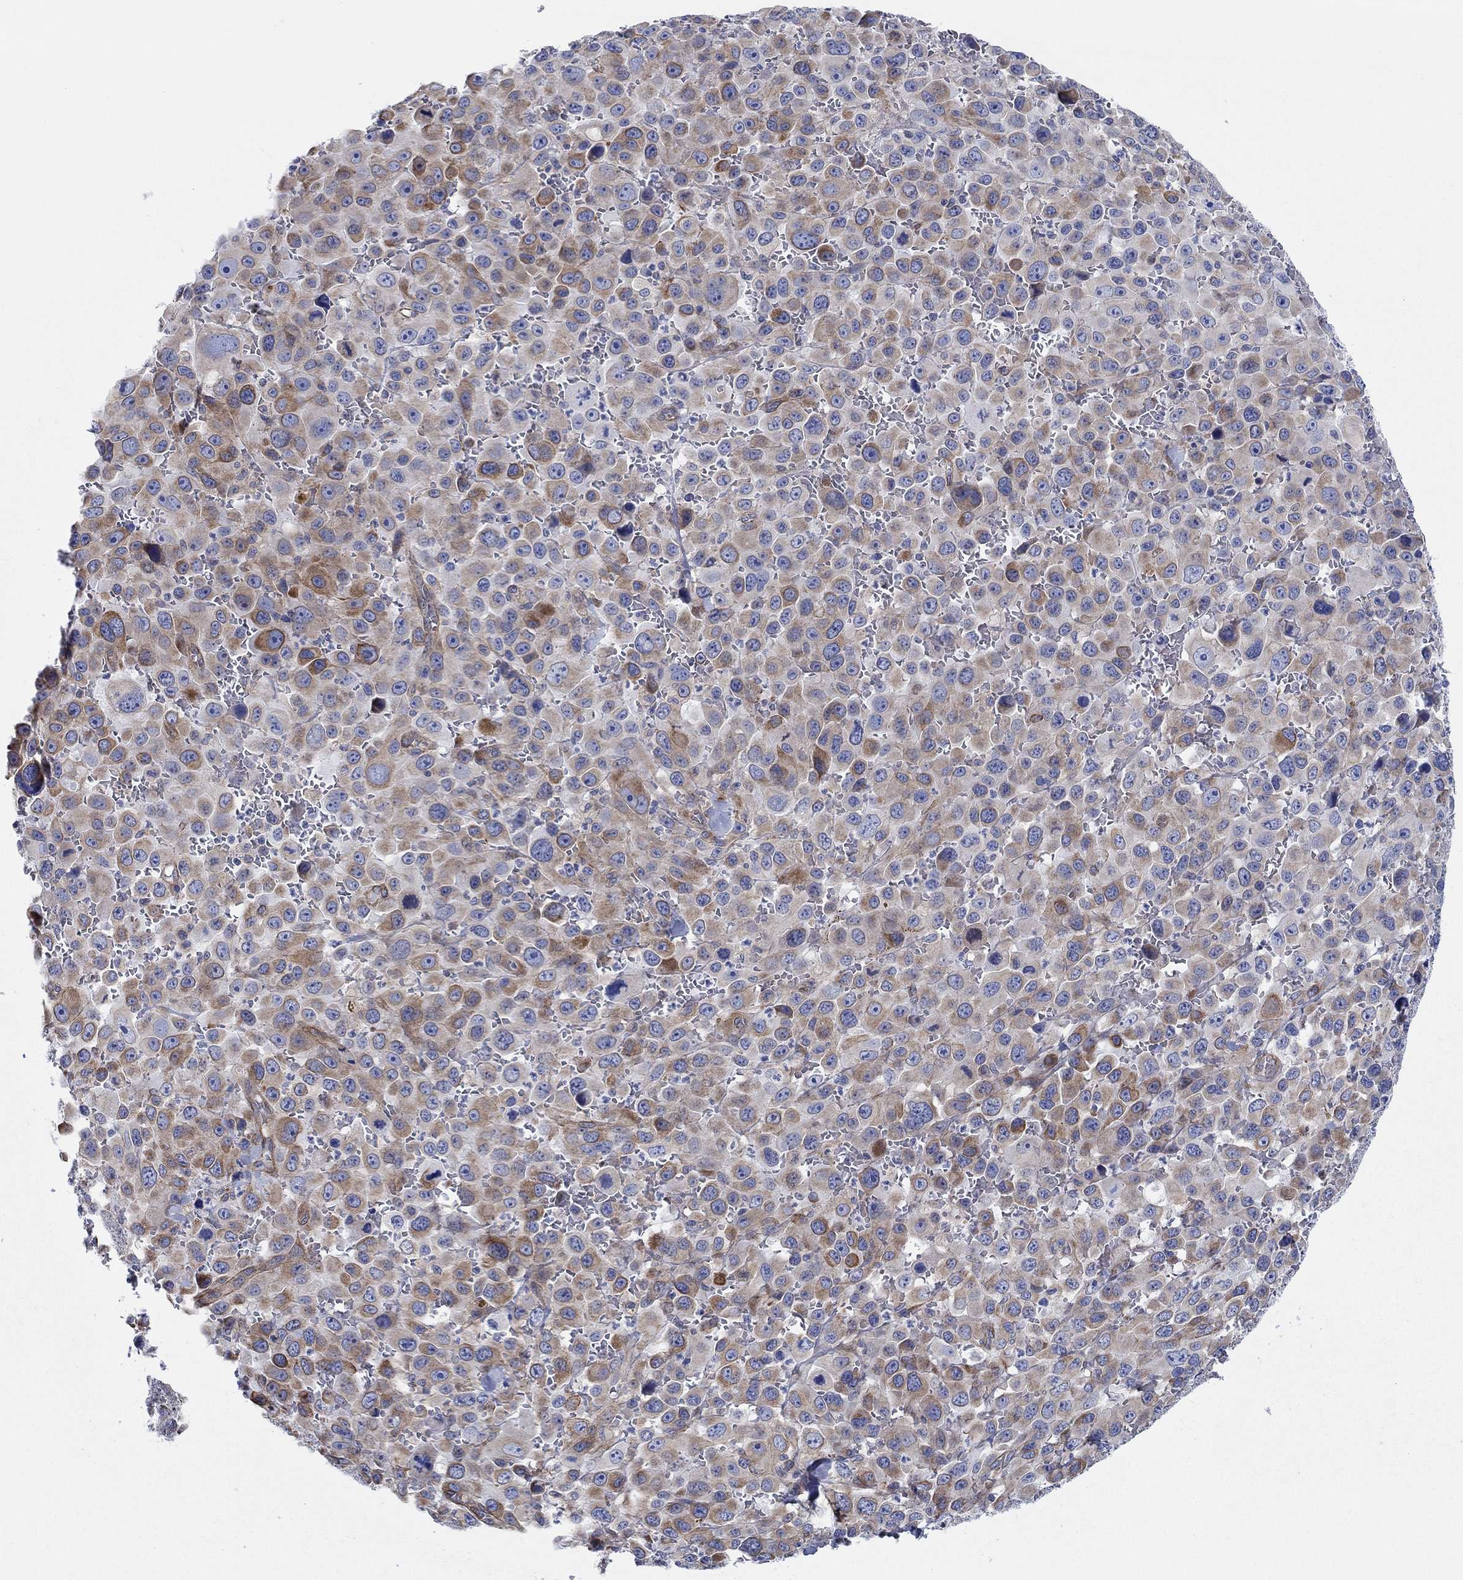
{"staining": {"intensity": "moderate", "quantity": "<25%", "location": "cytoplasmic/membranous"}, "tissue": "melanoma", "cell_type": "Tumor cells", "image_type": "cancer", "snomed": [{"axis": "morphology", "description": "Malignant melanoma, NOS"}, {"axis": "topography", "description": "Skin"}], "caption": "This histopathology image reveals immunohistochemistry staining of human malignant melanoma, with low moderate cytoplasmic/membranous staining in about <25% of tumor cells.", "gene": "FMN1", "patient": {"sex": "female", "age": 91}}